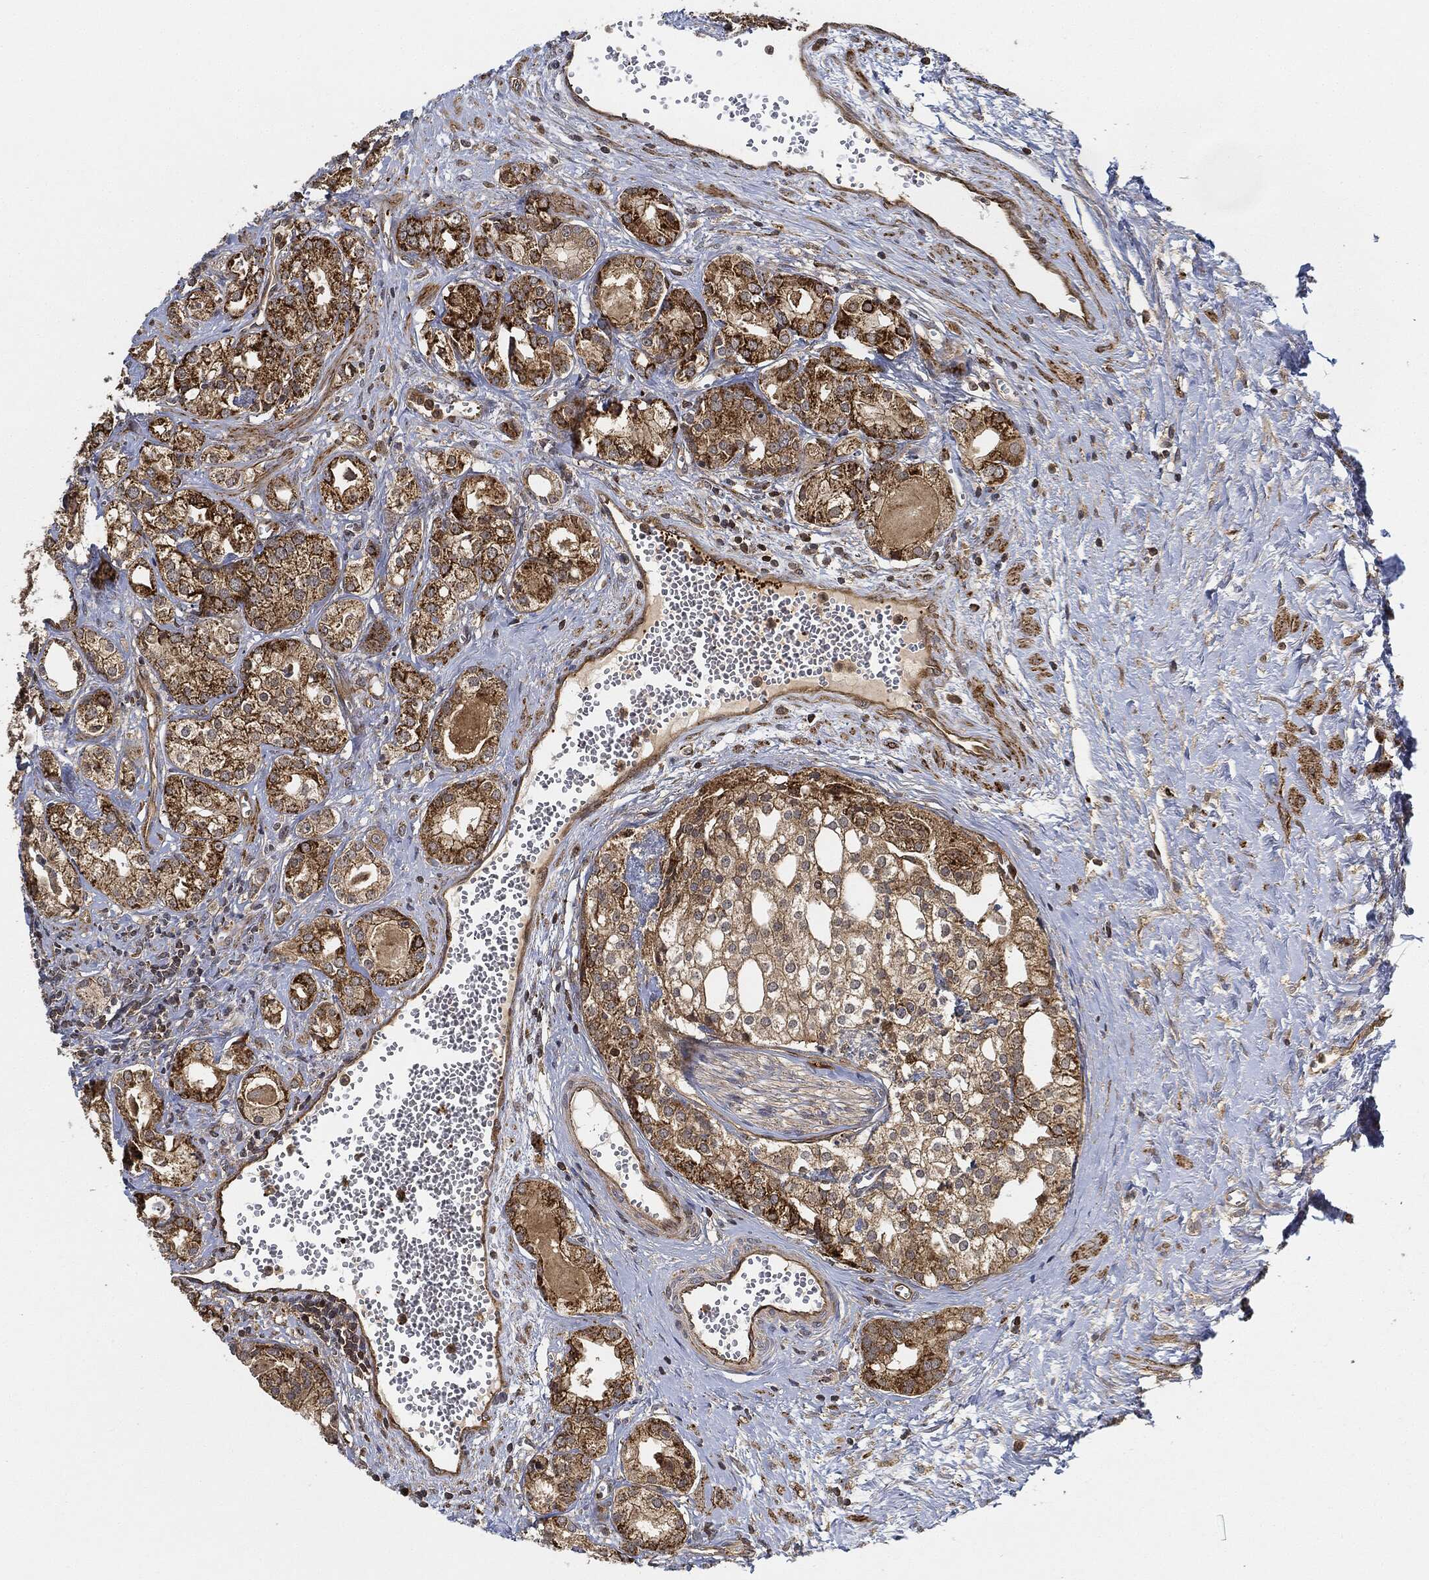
{"staining": {"intensity": "strong", "quantity": "<25%", "location": "cytoplasmic/membranous"}, "tissue": "prostate cancer", "cell_type": "Tumor cells", "image_type": "cancer", "snomed": [{"axis": "morphology", "description": "Adenocarcinoma, NOS"}, {"axis": "topography", "description": "Prostate and seminal vesicle, NOS"}, {"axis": "topography", "description": "Prostate"}], "caption": "DAB (3,3'-diaminobenzidine) immunohistochemical staining of prostate cancer (adenocarcinoma) exhibits strong cytoplasmic/membranous protein expression in about <25% of tumor cells.", "gene": "MAP3K3", "patient": {"sex": "male", "age": 62}}